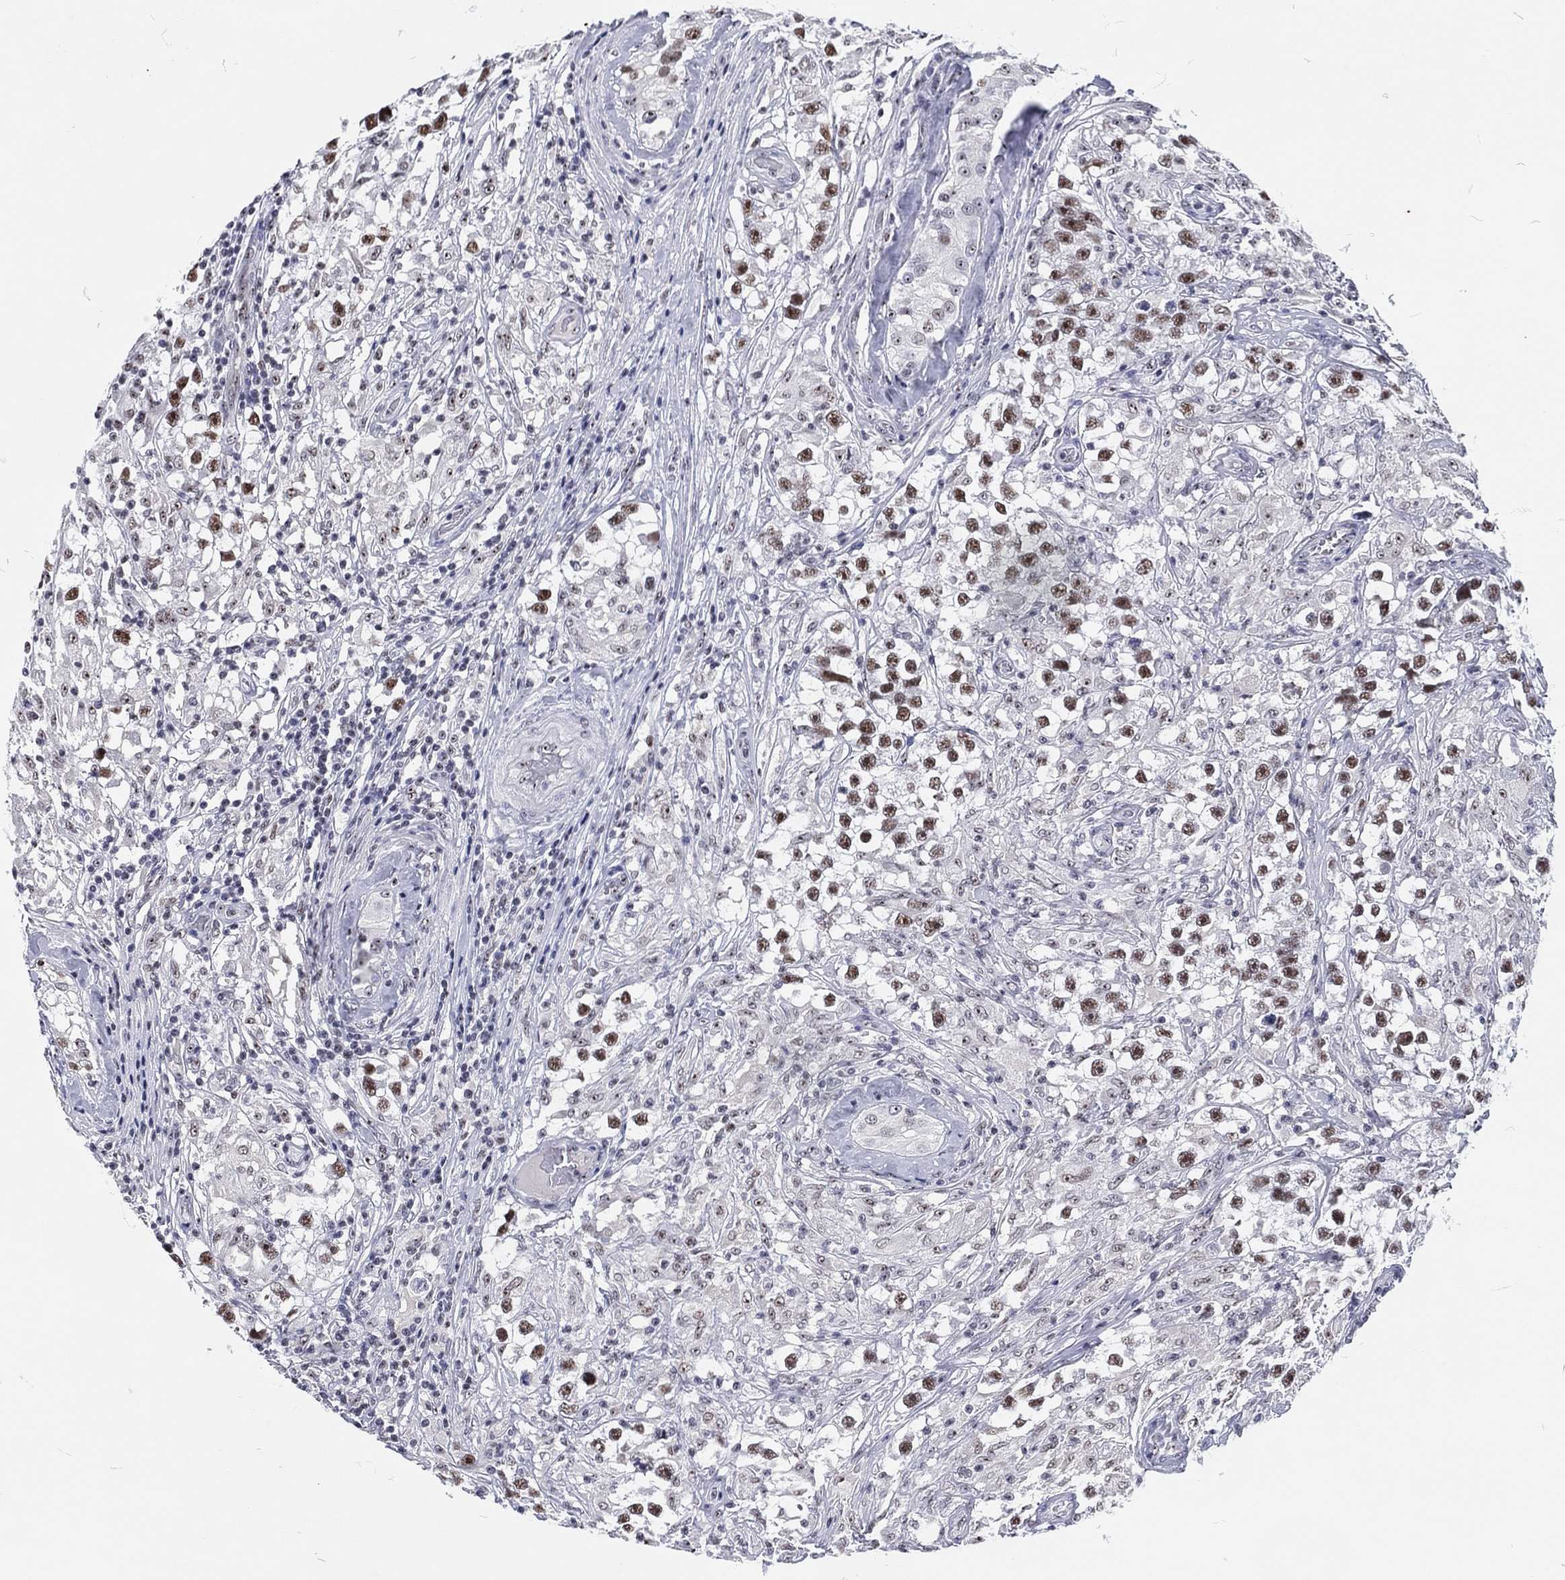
{"staining": {"intensity": "strong", "quantity": "<25%", "location": "nuclear"}, "tissue": "testis cancer", "cell_type": "Tumor cells", "image_type": "cancer", "snomed": [{"axis": "morphology", "description": "Seminoma, NOS"}, {"axis": "topography", "description": "Testis"}], "caption": "Immunohistochemistry image of human testis seminoma stained for a protein (brown), which exhibits medium levels of strong nuclear expression in approximately <25% of tumor cells.", "gene": "MAPK8IP1", "patient": {"sex": "male", "age": 46}}